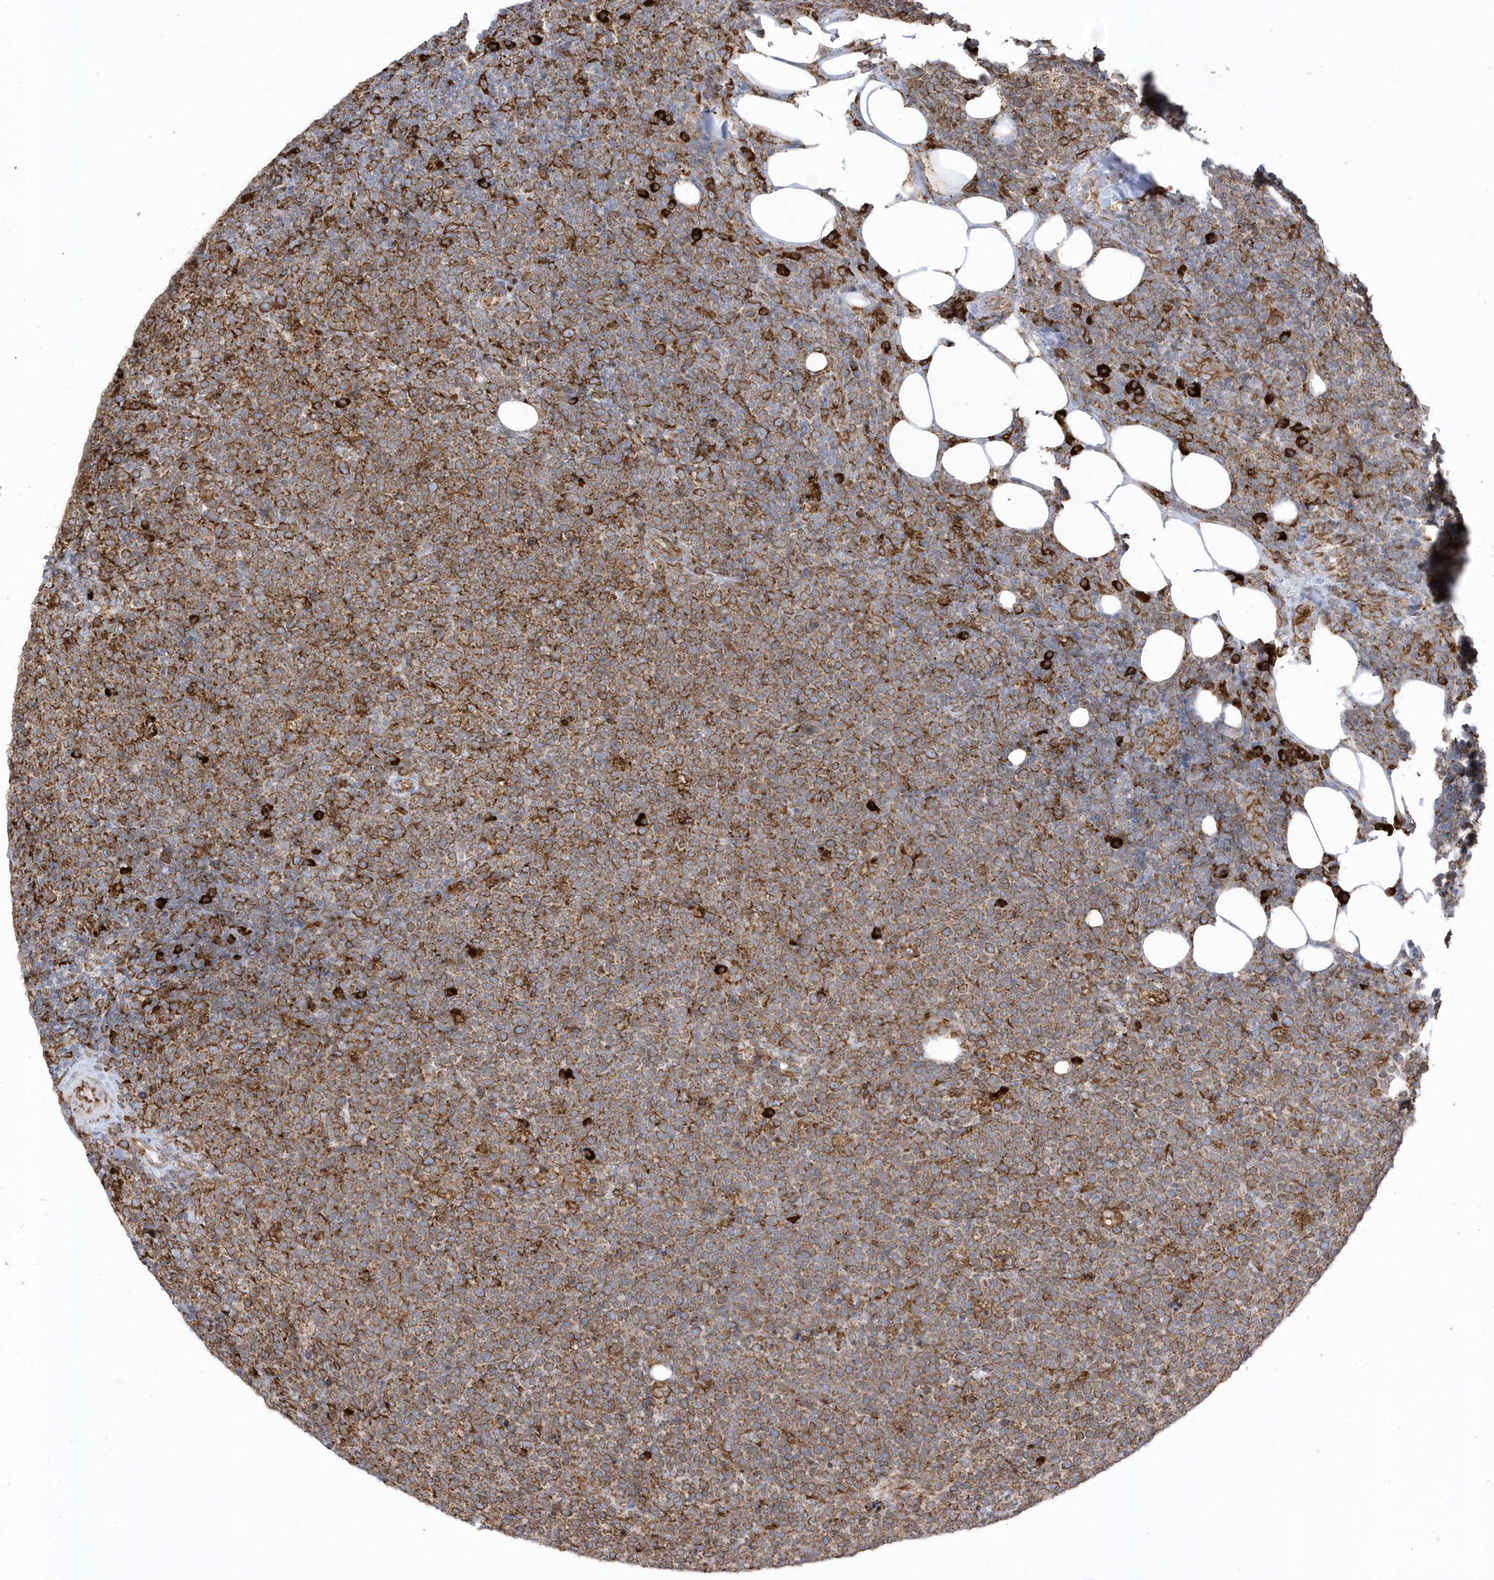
{"staining": {"intensity": "strong", "quantity": ">75%", "location": "cytoplasmic/membranous"}, "tissue": "lymphoma", "cell_type": "Tumor cells", "image_type": "cancer", "snomed": [{"axis": "morphology", "description": "Malignant lymphoma, non-Hodgkin's type, High grade"}, {"axis": "topography", "description": "Lymph node"}], "caption": "Immunohistochemistry (IHC) staining of high-grade malignant lymphoma, non-Hodgkin's type, which displays high levels of strong cytoplasmic/membranous positivity in about >75% of tumor cells indicating strong cytoplasmic/membranous protein staining. The staining was performed using DAB (brown) for protein detection and nuclei were counterstained in hematoxylin (blue).", "gene": "PDIA6", "patient": {"sex": "male", "age": 61}}